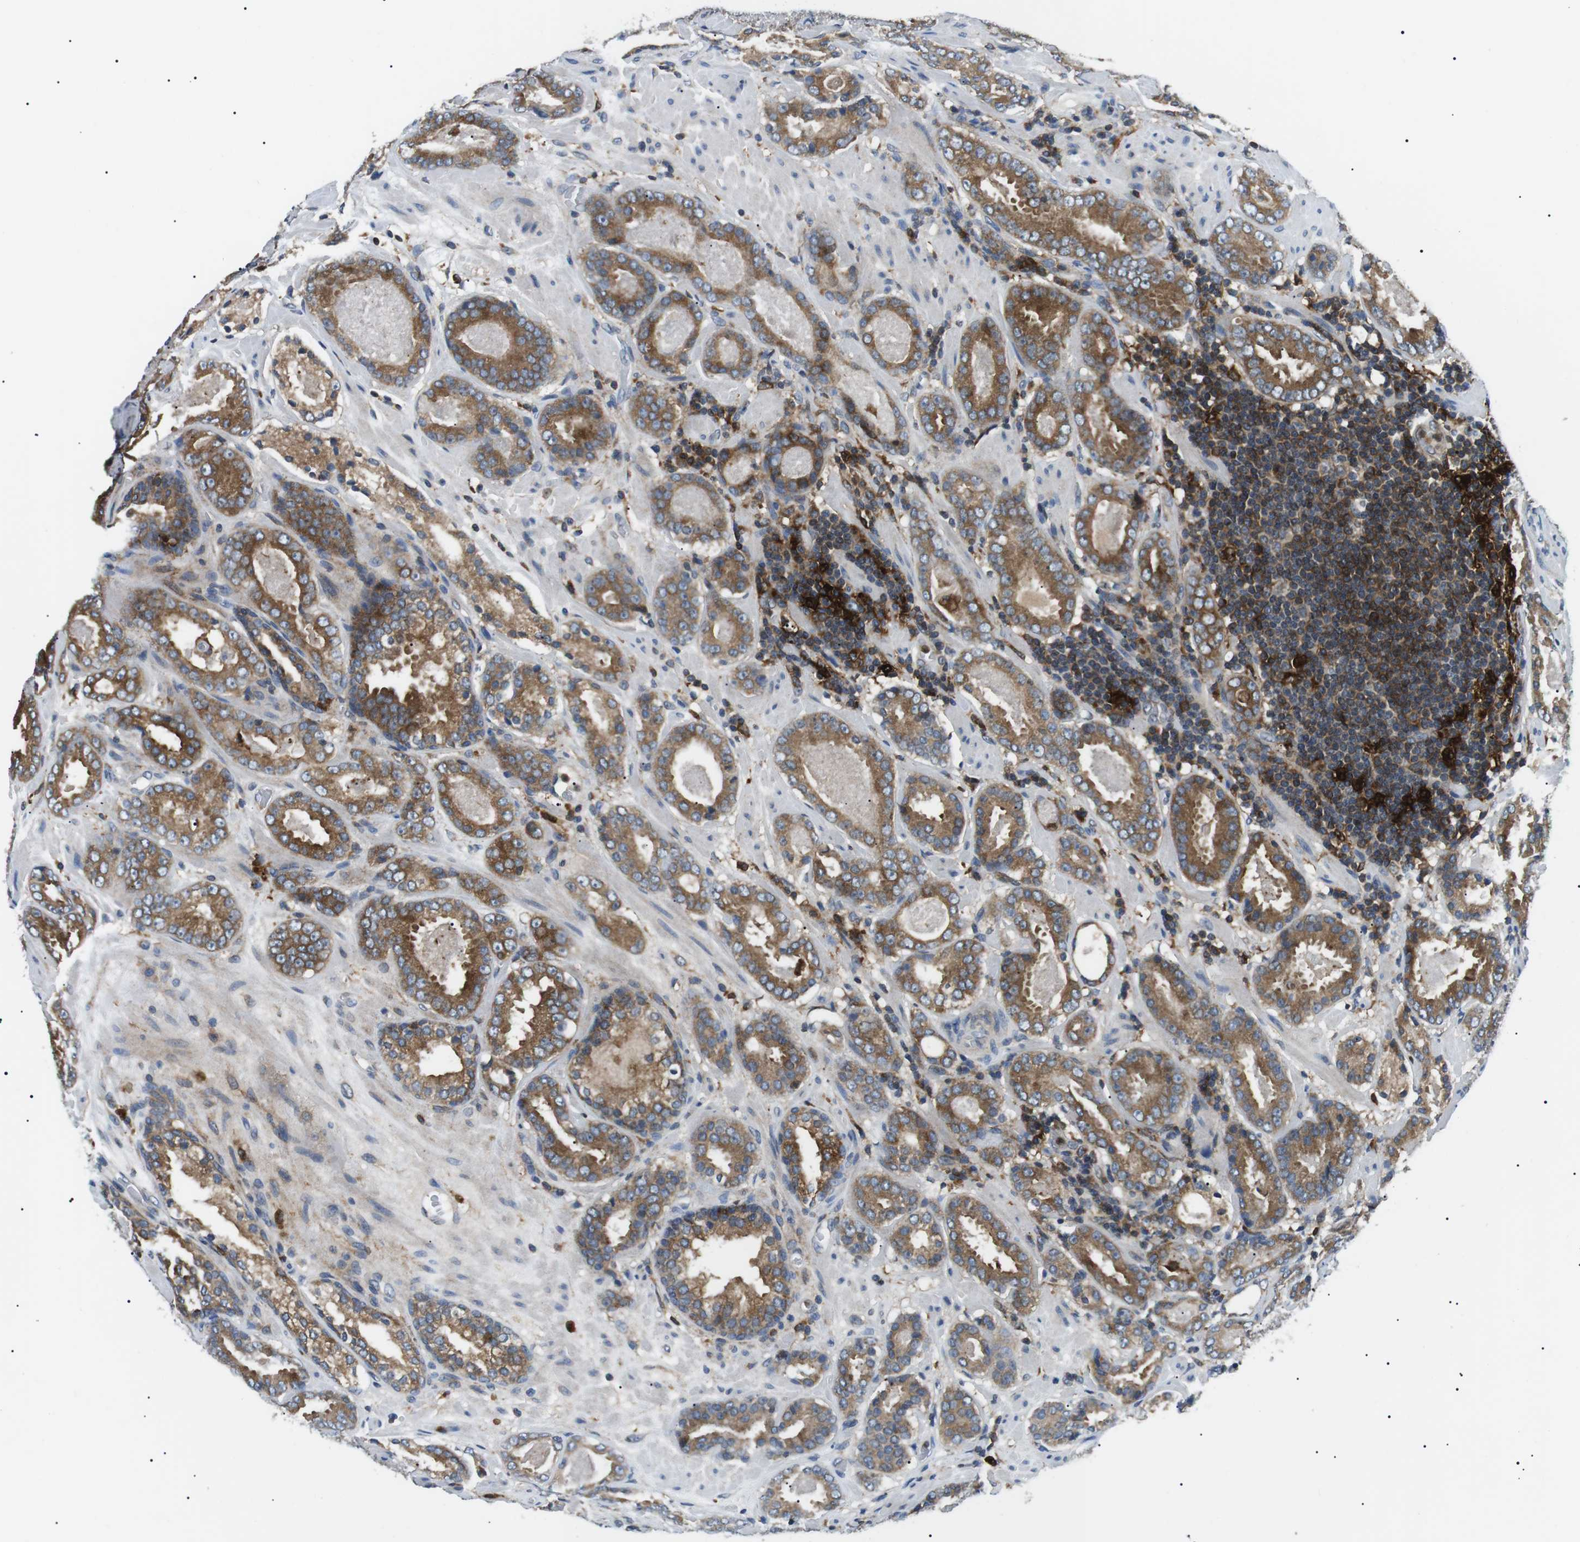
{"staining": {"intensity": "moderate", "quantity": ">75%", "location": "cytoplasmic/membranous"}, "tissue": "prostate cancer", "cell_type": "Tumor cells", "image_type": "cancer", "snomed": [{"axis": "morphology", "description": "Adenocarcinoma, Low grade"}, {"axis": "topography", "description": "Prostate"}], "caption": "A brown stain shows moderate cytoplasmic/membranous expression of a protein in human prostate adenocarcinoma (low-grade) tumor cells. (Brightfield microscopy of DAB IHC at high magnification).", "gene": "RAB9A", "patient": {"sex": "male", "age": 69}}